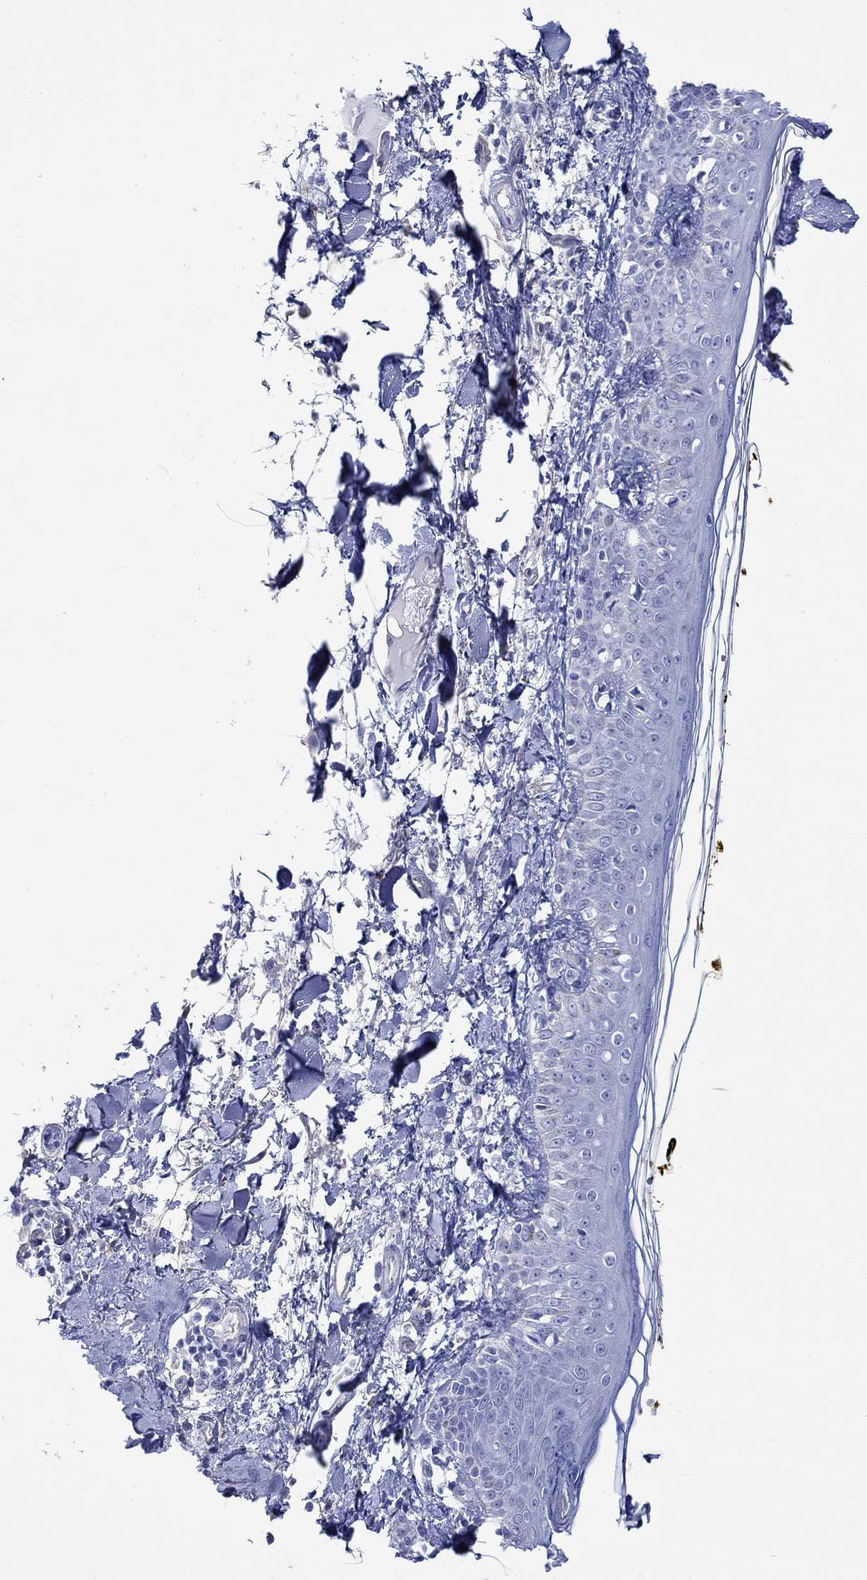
{"staining": {"intensity": "negative", "quantity": "none", "location": "none"}, "tissue": "skin", "cell_type": "Fibroblasts", "image_type": "normal", "snomed": [{"axis": "morphology", "description": "Normal tissue, NOS"}, {"axis": "topography", "description": "Skin"}], "caption": "IHC photomicrograph of normal skin: skin stained with DAB reveals no significant protein staining in fibroblasts.", "gene": "CPLX1", "patient": {"sex": "male", "age": 76}}